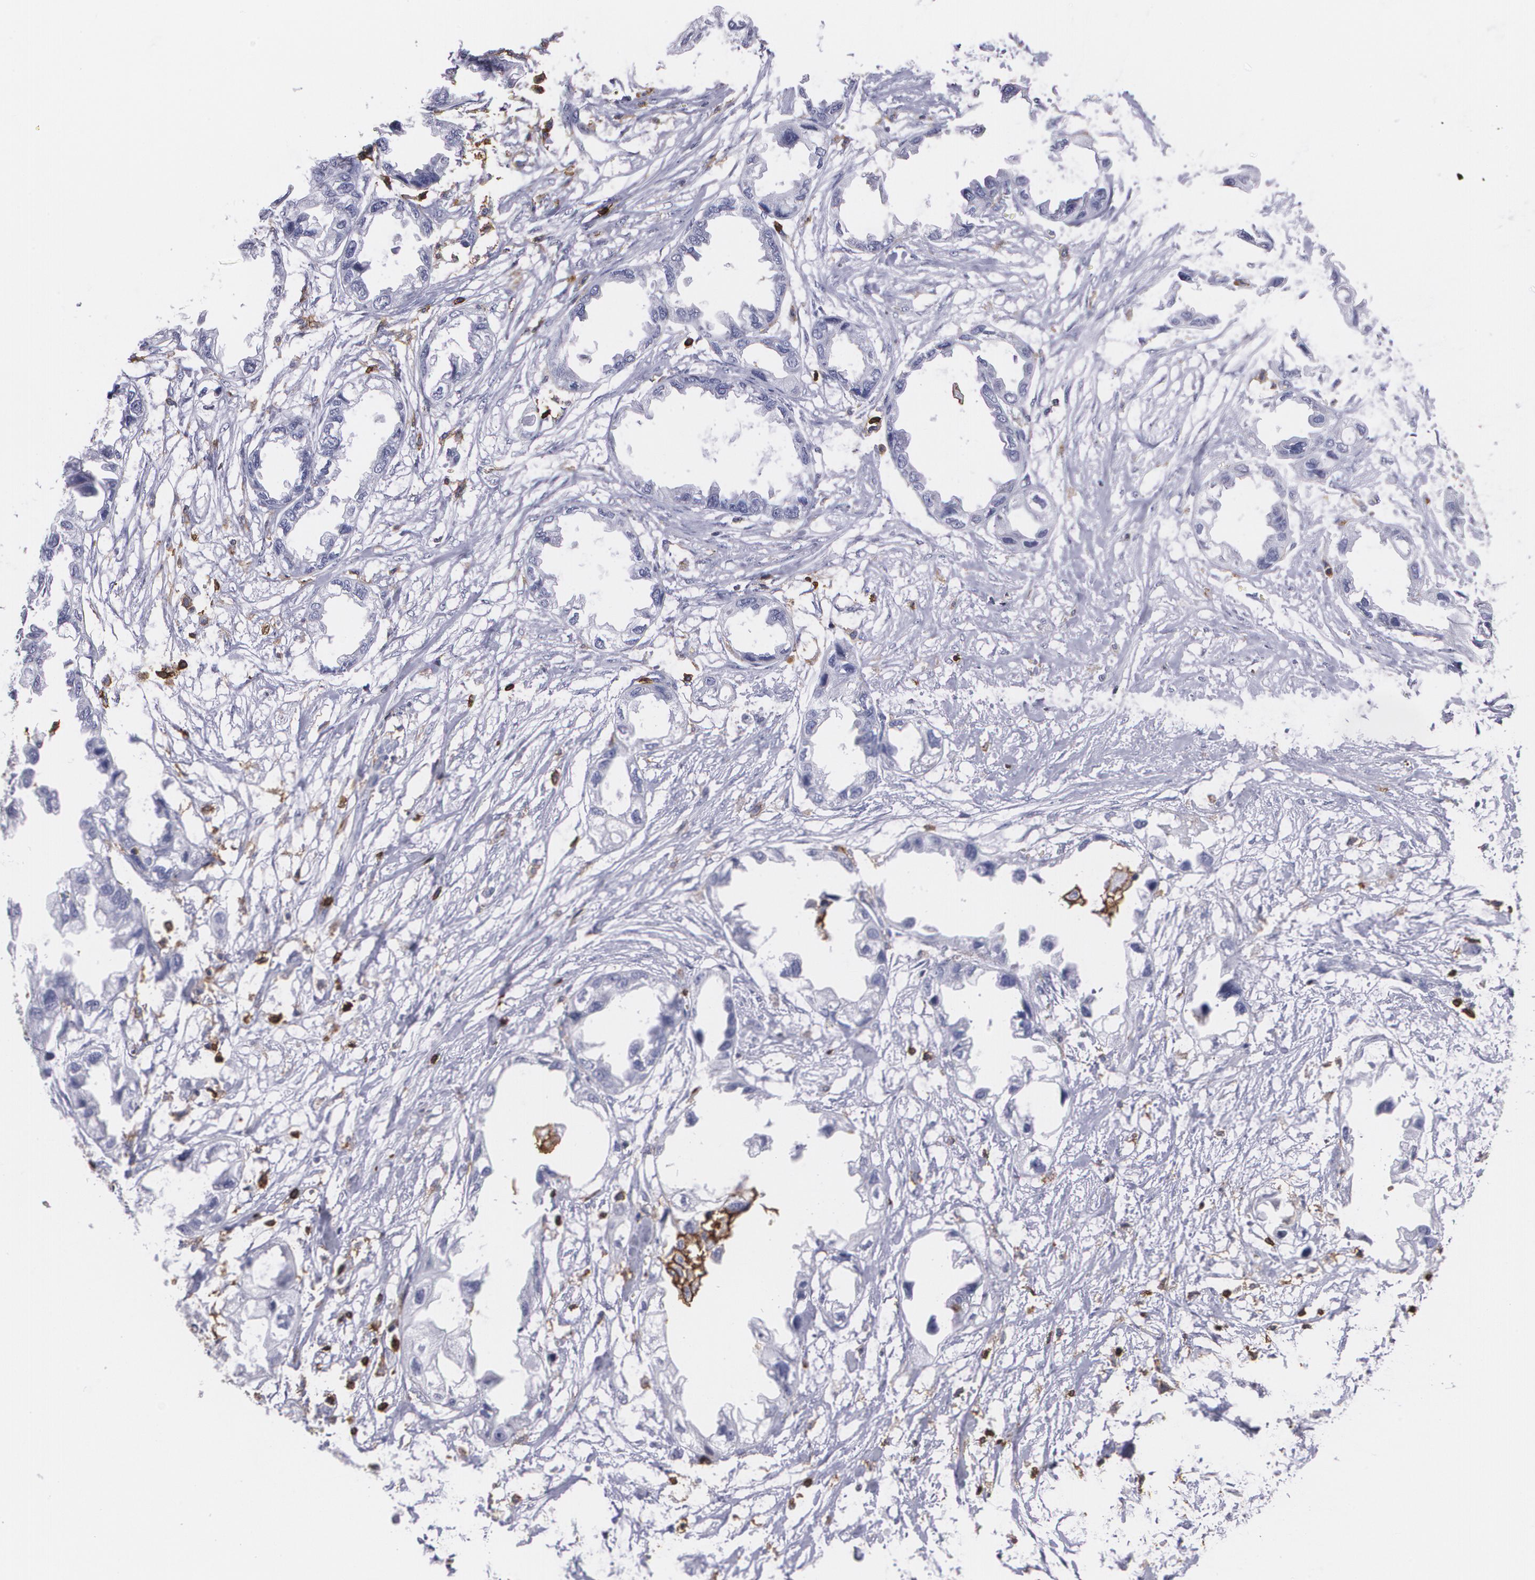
{"staining": {"intensity": "negative", "quantity": "none", "location": "none"}, "tissue": "endometrial cancer", "cell_type": "Tumor cells", "image_type": "cancer", "snomed": [{"axis": "morphology", "description": "Adenocarcinoma, NOS"}, {"axis": "topography", "description": "Endometrium"}], "caption": "Endometrial cancer (adenocarcinoma) was stained to show a protein in brown. There is no significant positivity in tumor cells. (Immunohistochemistry (ihc), brightfield microscopy, high magnification).", "gene": "PTPRC", "patient": {"sex": "female", "age": 67}}